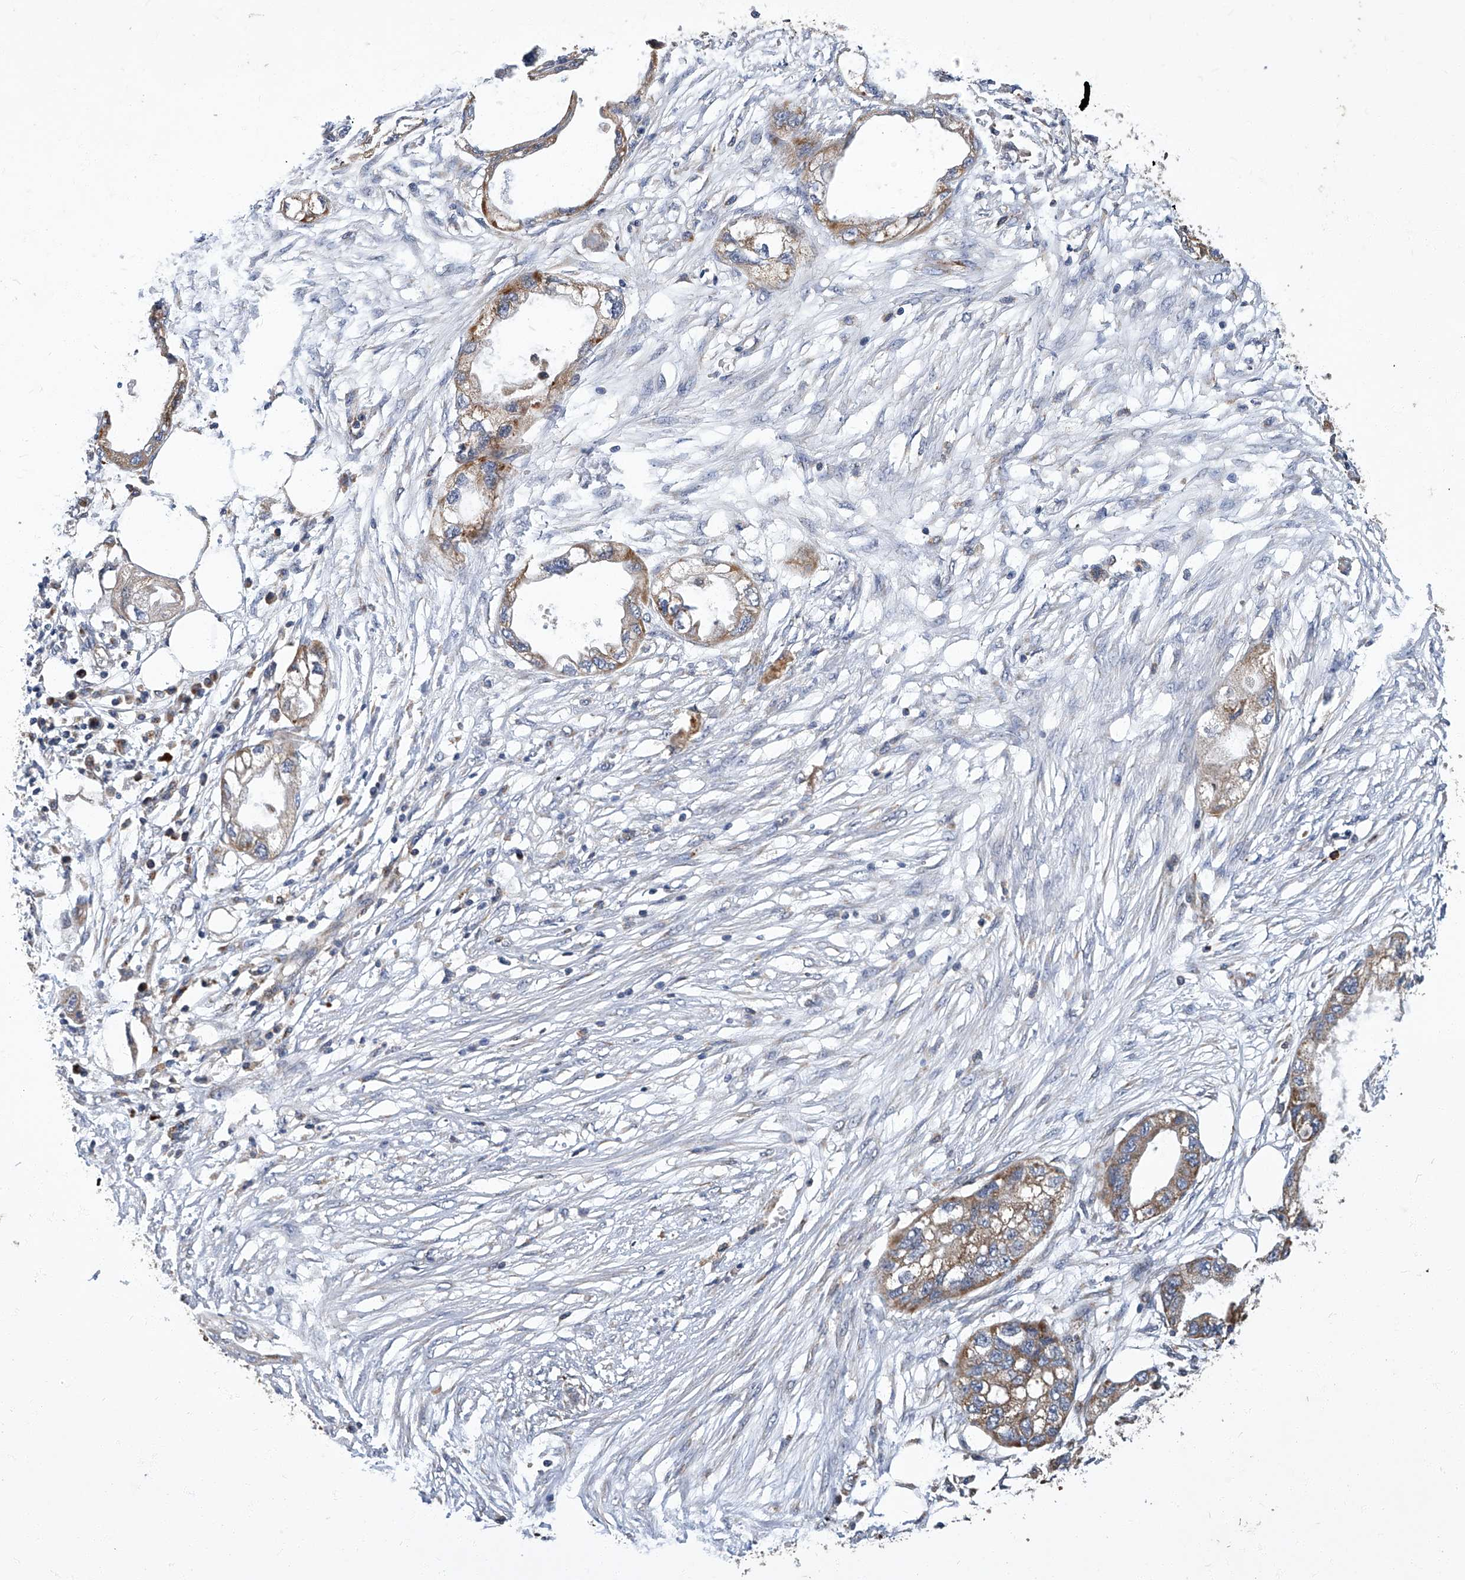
{"staining": {"intensity": "weak", "quantity": "<25%", "location": "cytoplasmic/membranous"}, "tissue": "endometrial cancer", "cell_type": "Tumor cells", "image_type": "cancer", "snomed": [{"axis": "morphology", "description": "Adenocarcinoma, NOS"}, {"axis": "morphology", "description": "Adenocarcinoma, metastatic, NOS"}, {"axis": "topography", "description": "Adipose tissue"}, {"axis": "topography", "description": "Endometrium"}], "caption": "Metastatic adenocarcinoma (endometrial) was stained to show a protein in brown. There is no significant expression in tumor cells.", "gene": "TNFRSF13B", "patient": {"sex": "female", "age": 67}}